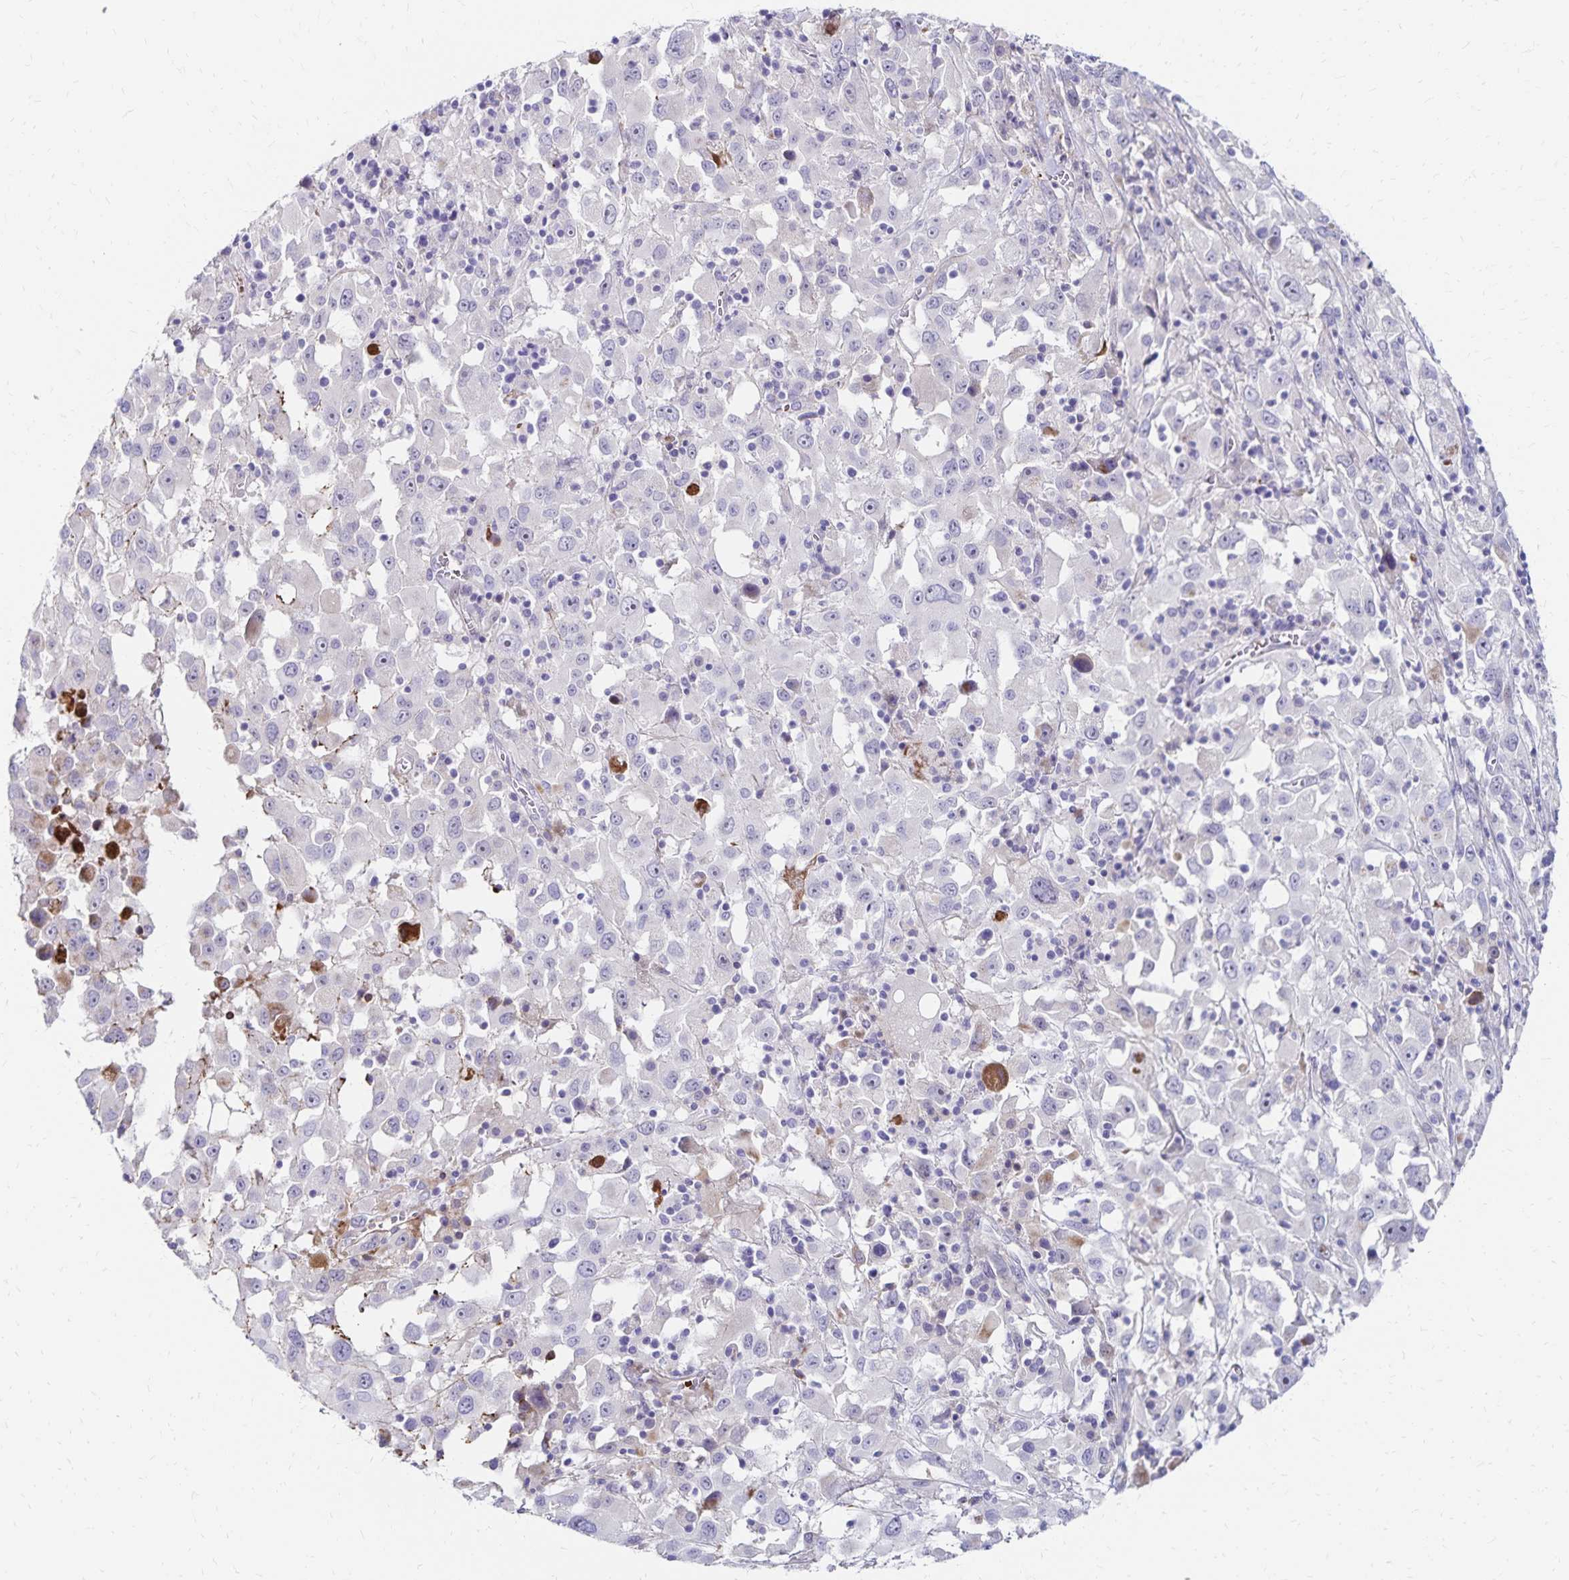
{"staining": {"intensity": "negative", "quantity": "none", "location": "none"}, "tissue": "melanoma", "cell_type": "Tumor cells", "image_type": "cancer", "snomed": [{"axis": "morphology", "description": "Malignant melanoma, Metastatic site"}, {"axis": "topography", "description": "Soft tissue"}], "caption": "An image of human melanoma is negative for staining in tumor cells.", "gene": "NECAP1", "patient": {"sex": "male", "age": 50}}